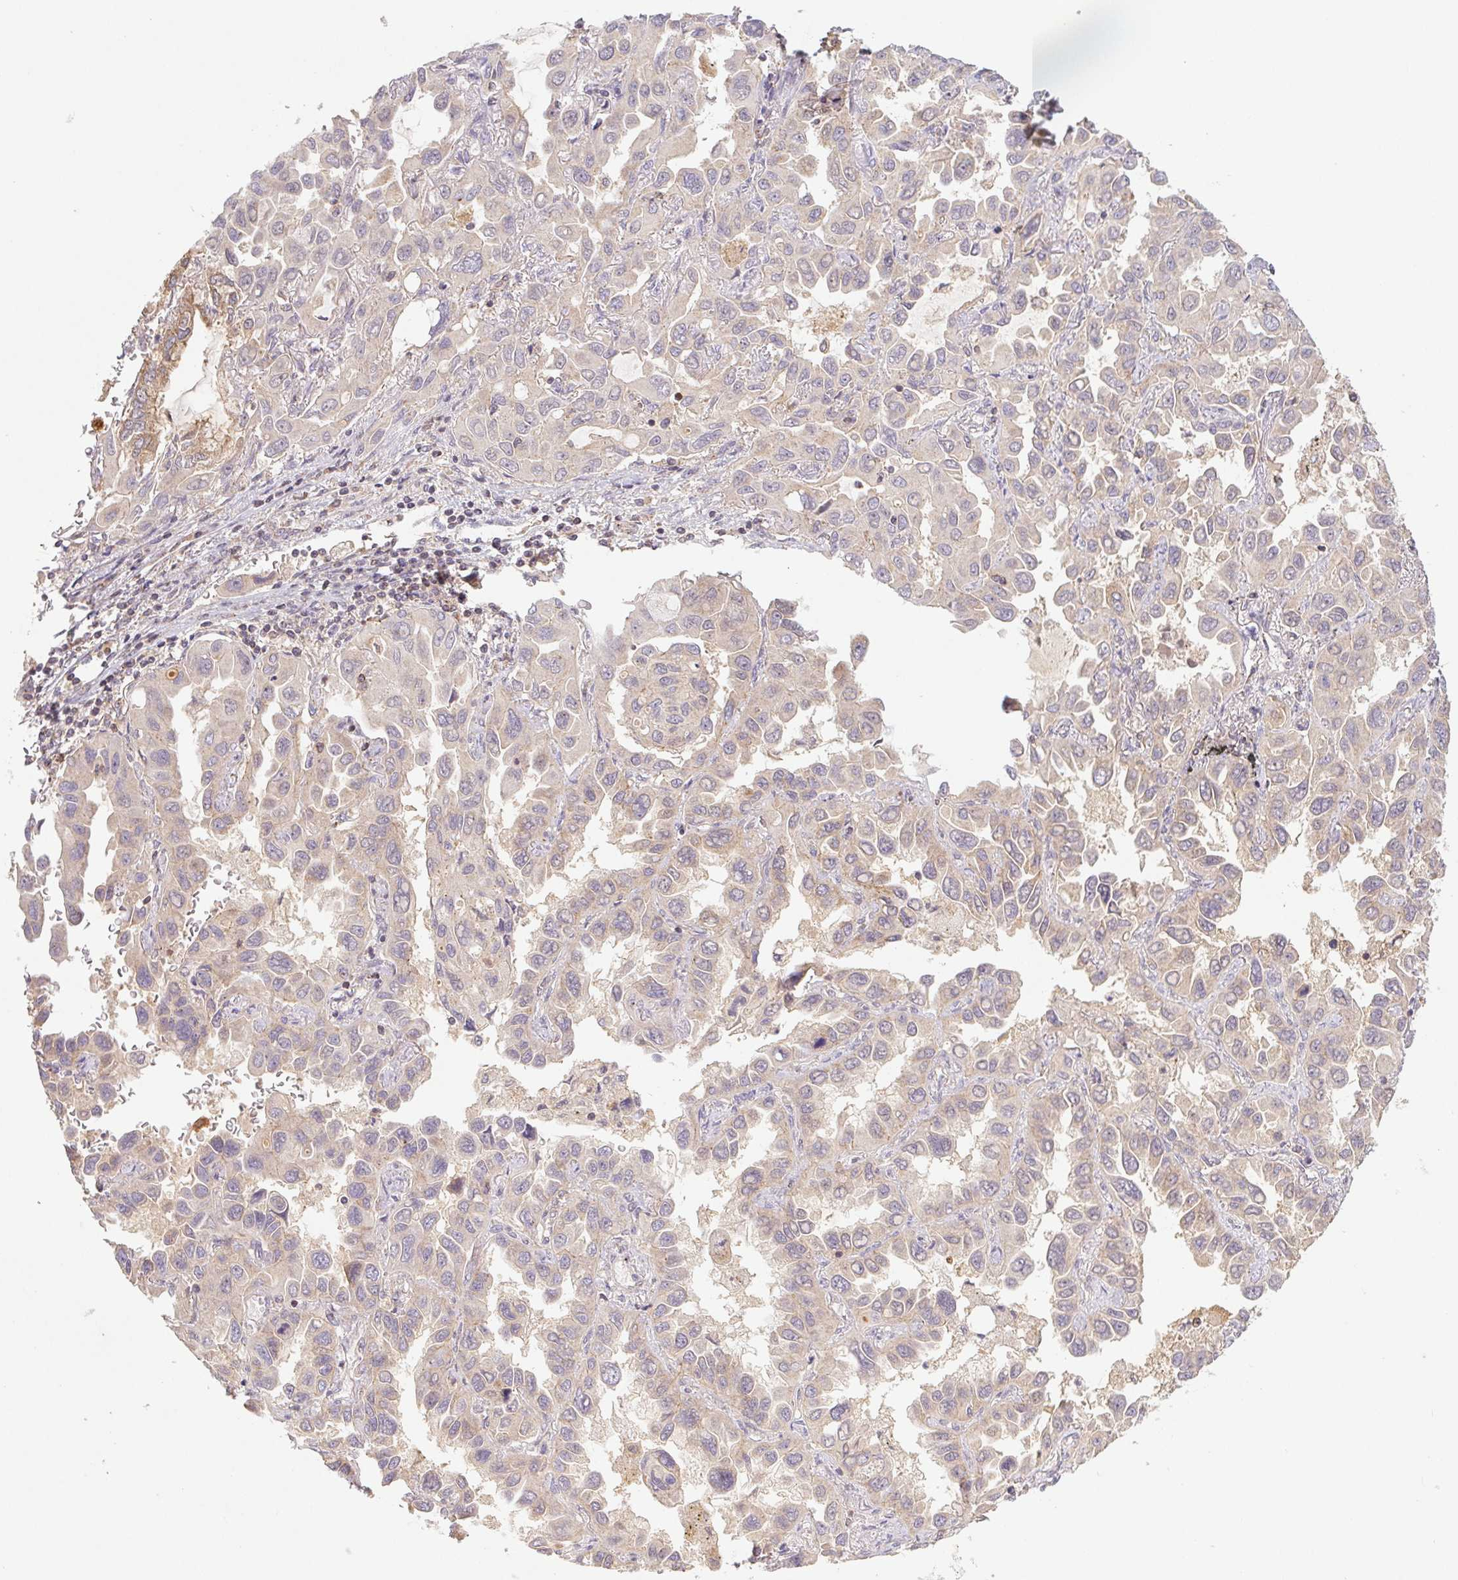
{"staining": {"intensity": "weak", "quantity": "25%-75%", "location": "cytoplasmic/membranous"}, "tissue": "lung cancer", "cell_type": "Tumor cells", "image_type": "cancer", "snomed": [{"axis": "morphology", "description": "Adenocarcinoma, NOS"}, {"axis": "topography", "description": "Lung"}], "caption": "Lung adenocarcinoma stained with a brown dye demonstrates weak cytoplasmic/membranous positive expression in approximately 25%-75% of tumor cells.", "gene": "MTHFD1", "patient": {"sex": "male", "age": 64}}